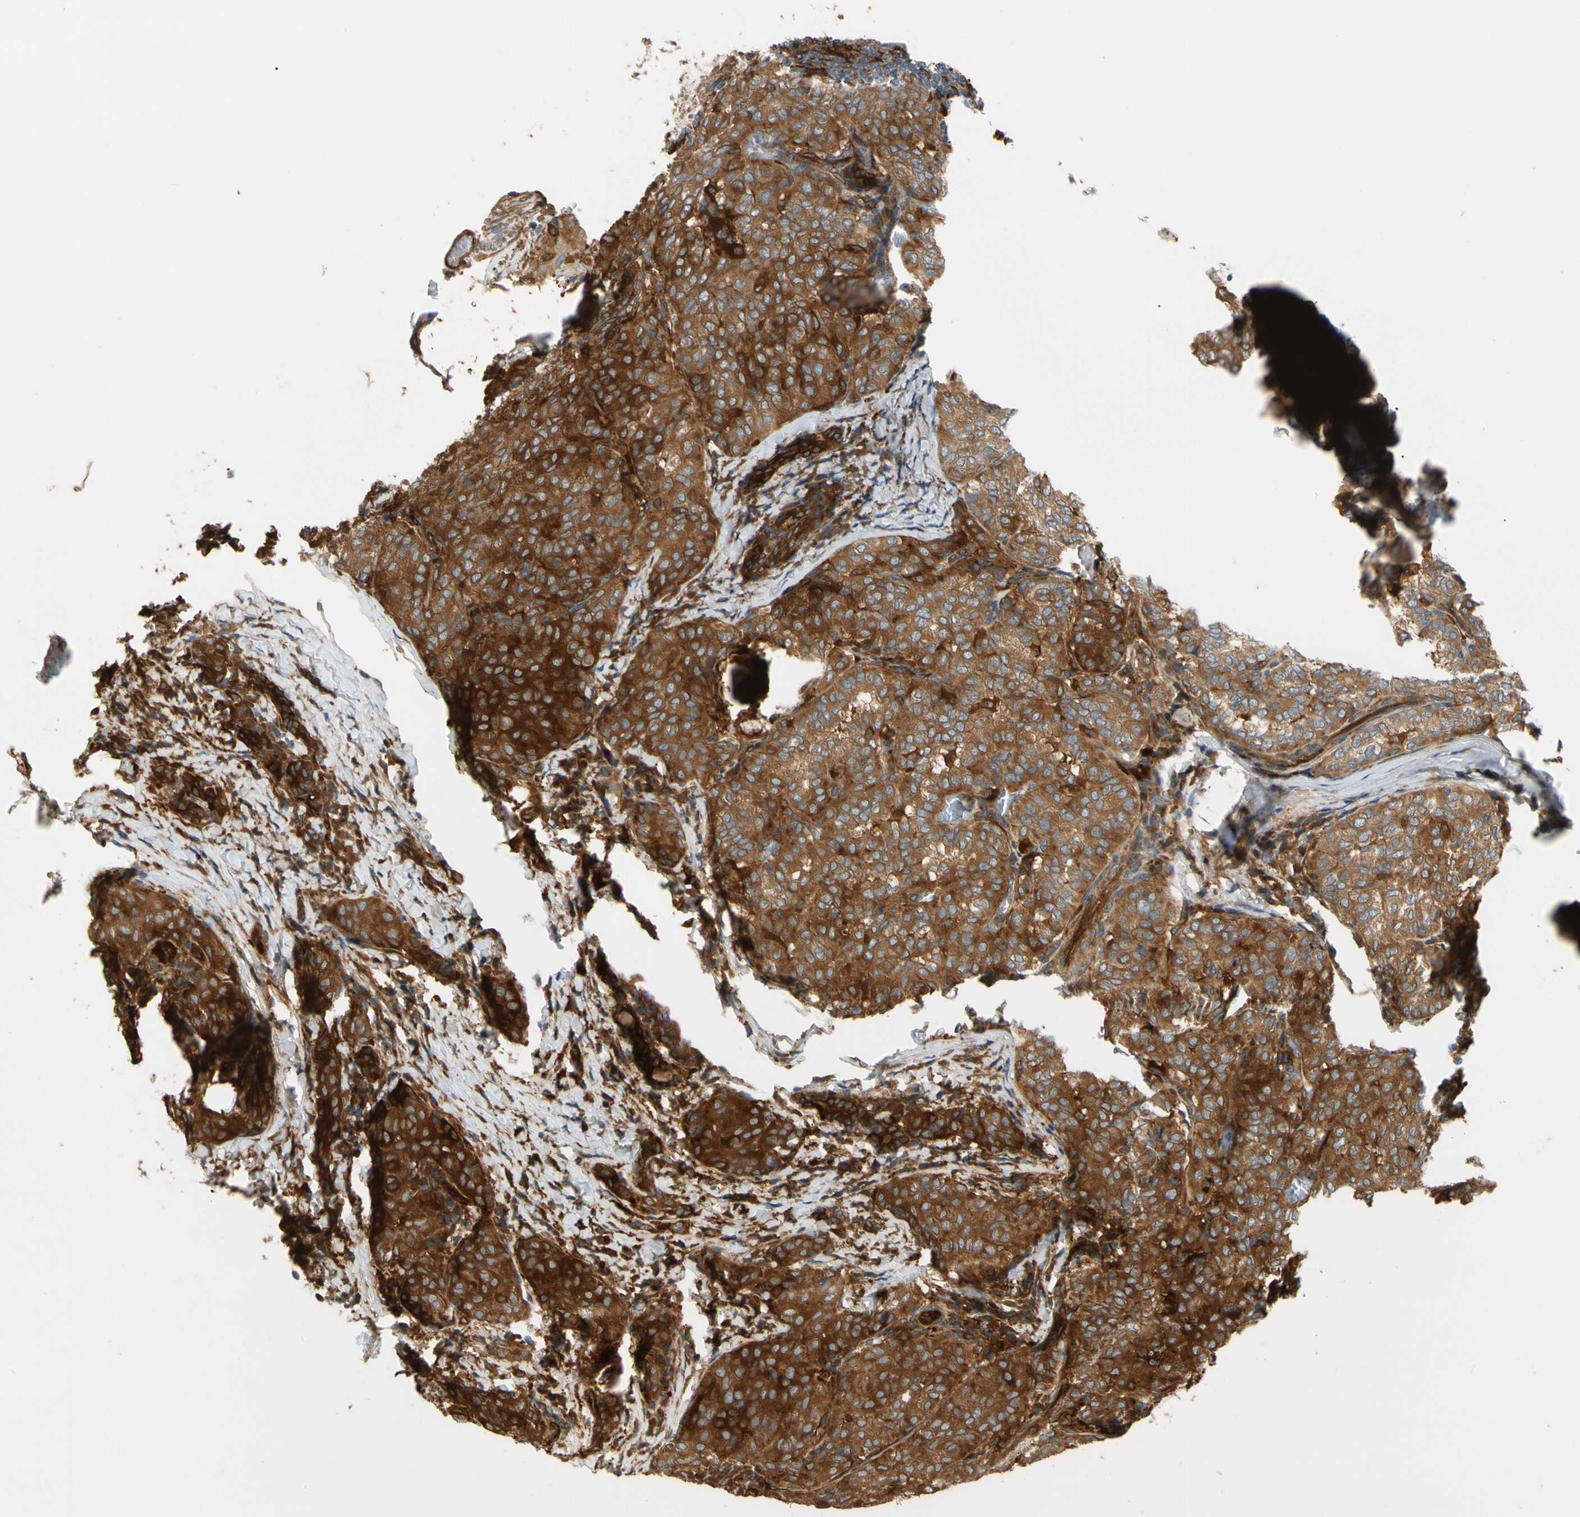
{"staining": {"intensity": "strong", "quantity": ">75%", "location": "cytoplasmic/membranous"}, "tissue": "thyroid cancer", "cell_type": "Tumor cells", "image_type": "cancer", "snomed": [{"axis": "morphology", "description": "Normal tissue, NOS"}, {"axis": "morphology", "description": "Papillary adenocarcinoma, NOS"}, {"axis": "topography", "description": "Thyroid gland"}], "caption": "Brown immunohistochemical staining in thyroid cancer (papillary adenocarcinoma) demonstrates strong cytoplasmic/membranous expression in approximately >75% of tumor cells.", "gene": "PARP14", "patient": {"sex": "female", "age": 30}}